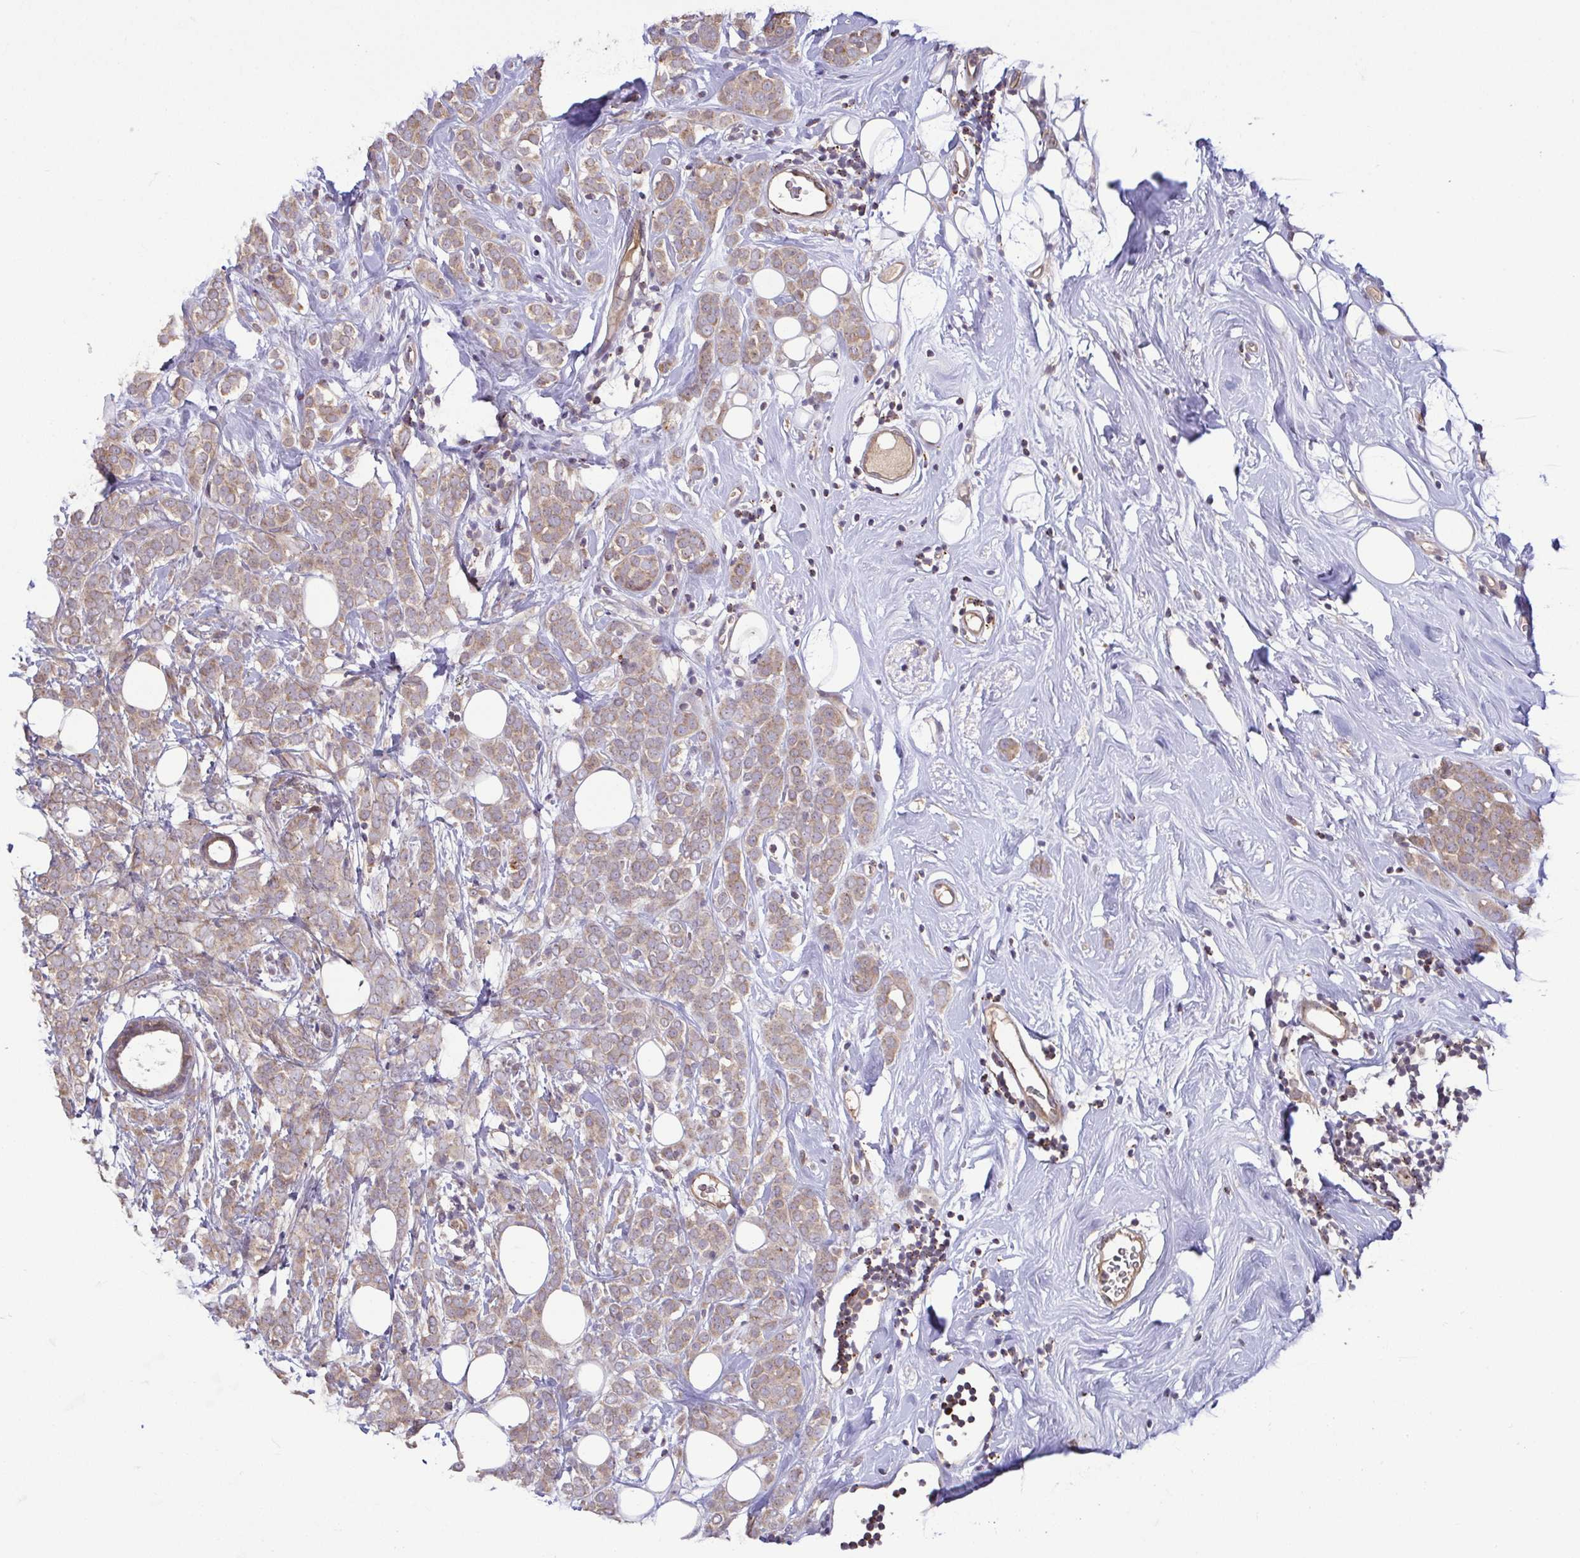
{"staining": {"intensity": "weak", "quantity": ">75%", "location": "cytoplasmic/membranous"}, "tissue": "breast cancer", "cell_type": "Tumor cells", "image_type": "cancer", "snomed": [{"axis": "morphology", "description": "Lobular carcinoma"}, {"axis": "topography", "description": "Breast"}], "caption": "Immunohistochemical staining of breast cancer (lobular carcinoma) displays low levels of weak cytoplasmic/membranous expression in approximately >75% of tumor cells. (Stains: DAB in brown, nuclei in blue, Microscopy: brightfield microscopy at high magnification).", "gene": "OSBPL7", "patient": {"sex": "female", "age": 49}}